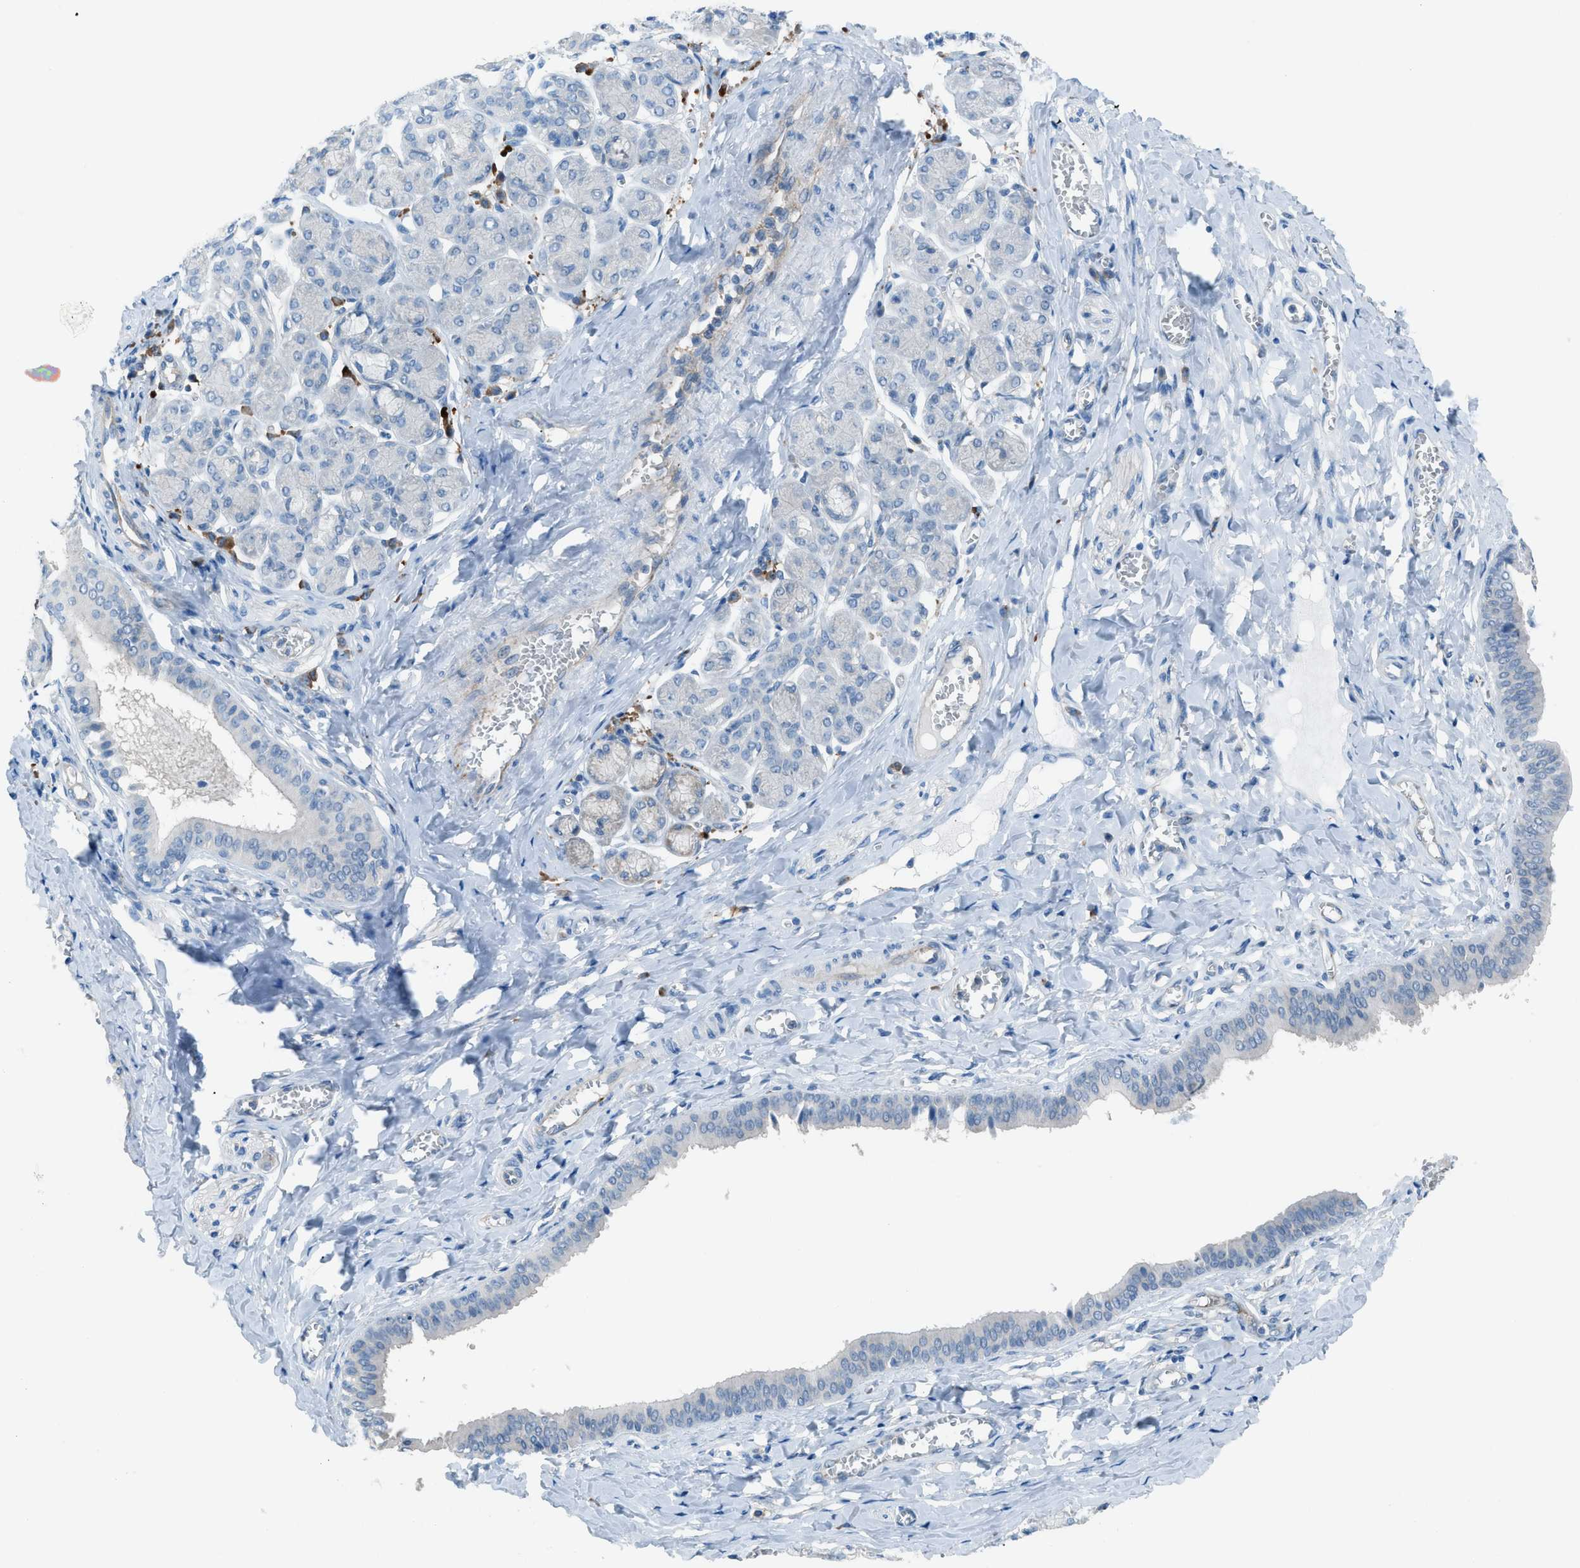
{"staining": {"intensity": "negative", "quantity": "none", "location": "none"}, "tissue": "salivary gland", "cell_type": "Glandular cells", "image_type": "normal", "snomed": [{"axis": "morphology", "description": "Normal tissue, NOS"}, {"axis": "morphology", "description": "Inflammation, NOS"}, {"axis": "topography", "description": "Lymph node"}, {"axis": "topography", "description": "Salivary gland"}], "caption": "Immunohistochemical staining of unremarkable human salivary gland displays no significant positivity in glandular cells.", "gene": "HEG1", "patient": {"sex": "male", "age": 3}}